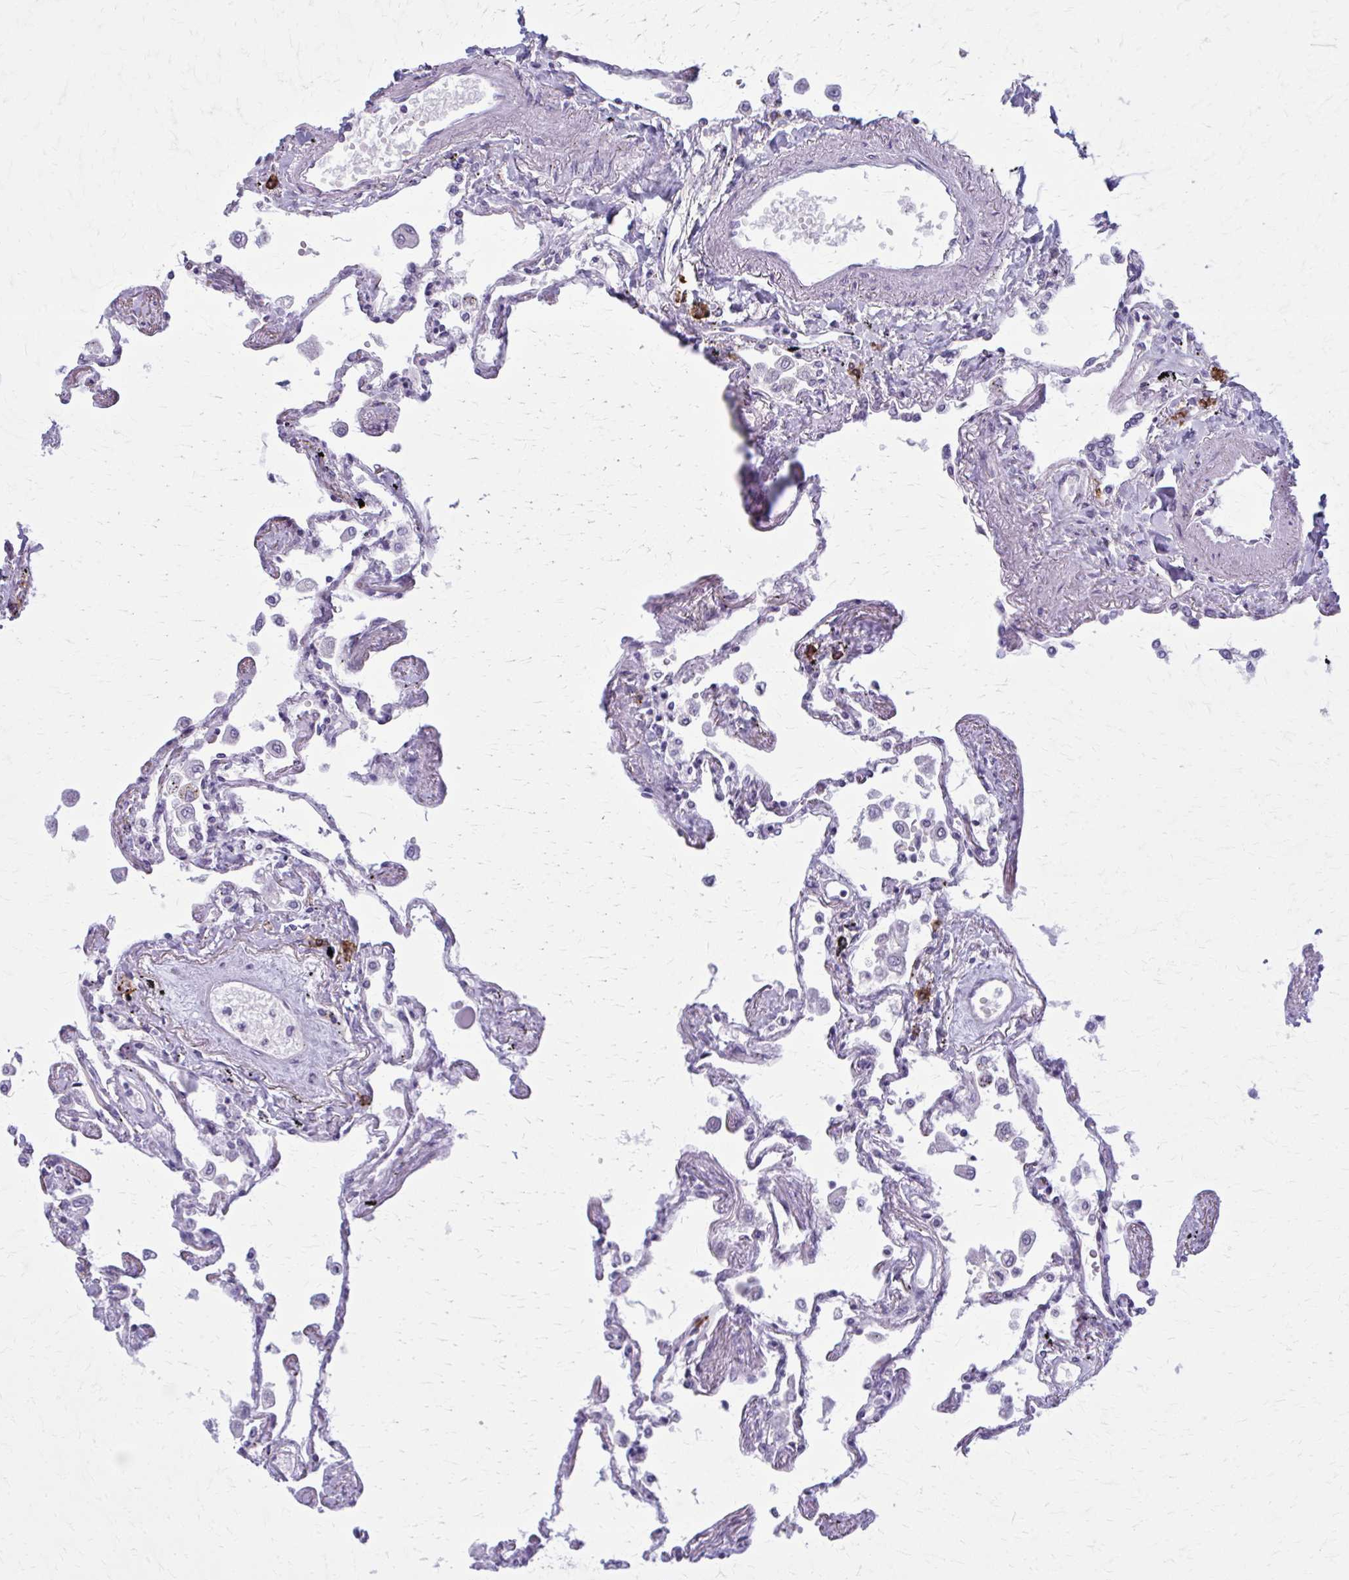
{"staining": {"intensity": "negative", "quantity": "none", "location": "none"}, "tissue": "lung", "cell_type": "Alveolar cells", "image_type": "normal", "snomed": [{"axis": "morphology", "description": "Normal tissue, NOS"}, {"axis": "morphology", "description": "Adenocarcinoma, NOS"}, {"axis": "topography", "description": "Cartilage tissue"}, {"axis": "topography", "description": "Lung"}], "caption": "Protein analysis of normal lung exhibits no significant positivity in alveolar cells. (DAB (3,3'-diaminobenzidine) immunohistochemistry visualized using brightfield microscopy, high magnification).", "gene": "CD38", "patient": {"sex": "female", "age": 67}}